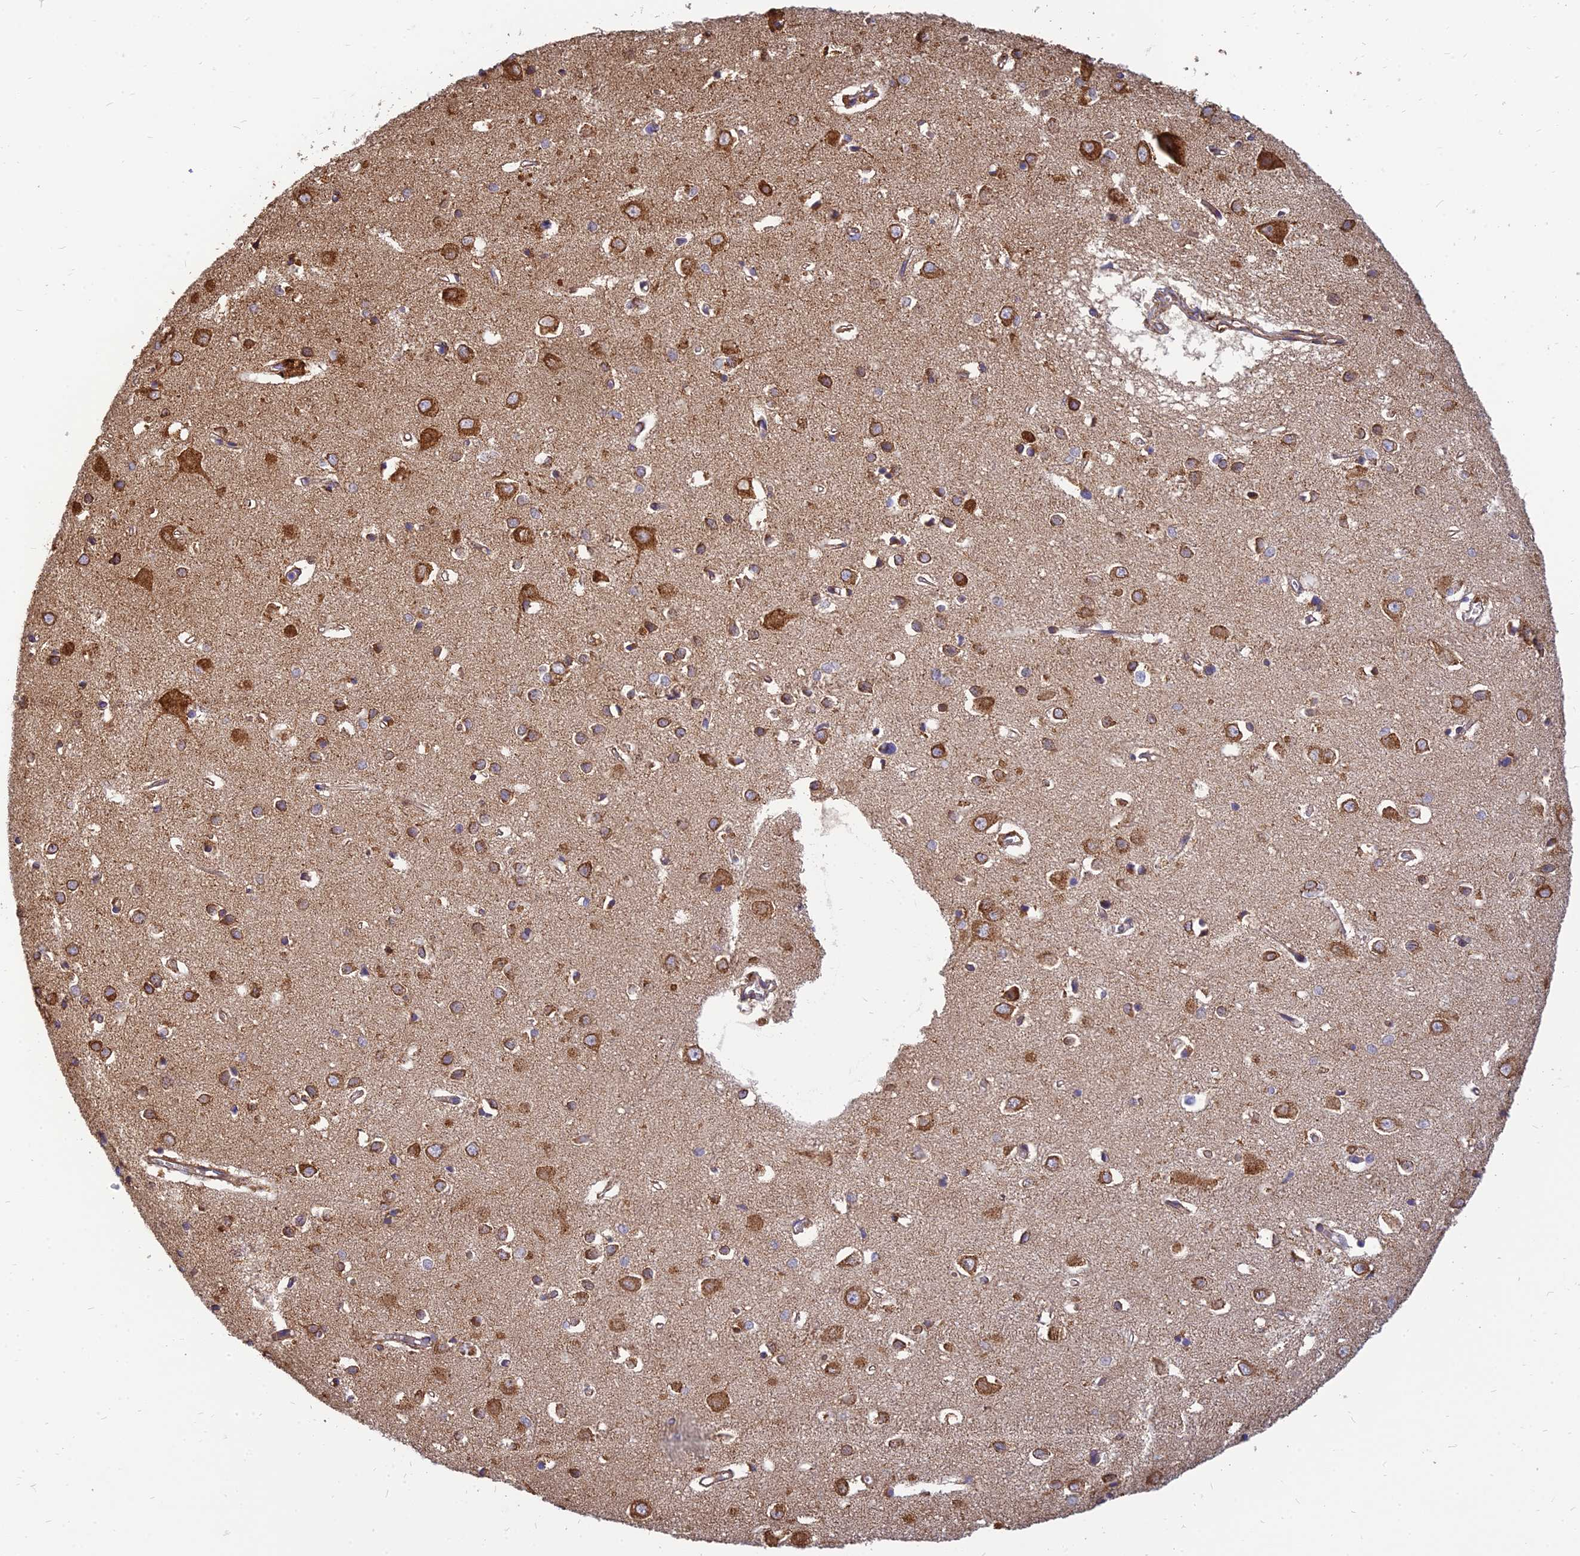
{"staining": {"intensity": "moderate", "quantity": ">75%", "location": "cytoplasmic/membranous"}, "tissue": "cerebral cortex", "cell_type": "Endothelial cells", "image_type": "normal", "snomed": [{"axis": "morphology", "description": "Normal tissue, NOS"}, {"axis": "topography", "description": "Cerebral cortex"}], "caption": "Protein staining of unremarkable cerebral cortex exhibits moderate cytoplasmic/membranous staining in about >75% of endothelial cells. The protein is shown in brown color, while the nuclei are stained blue.", "gene": "THUMPD2", "patient": {"sex": "female", "age": 64}}